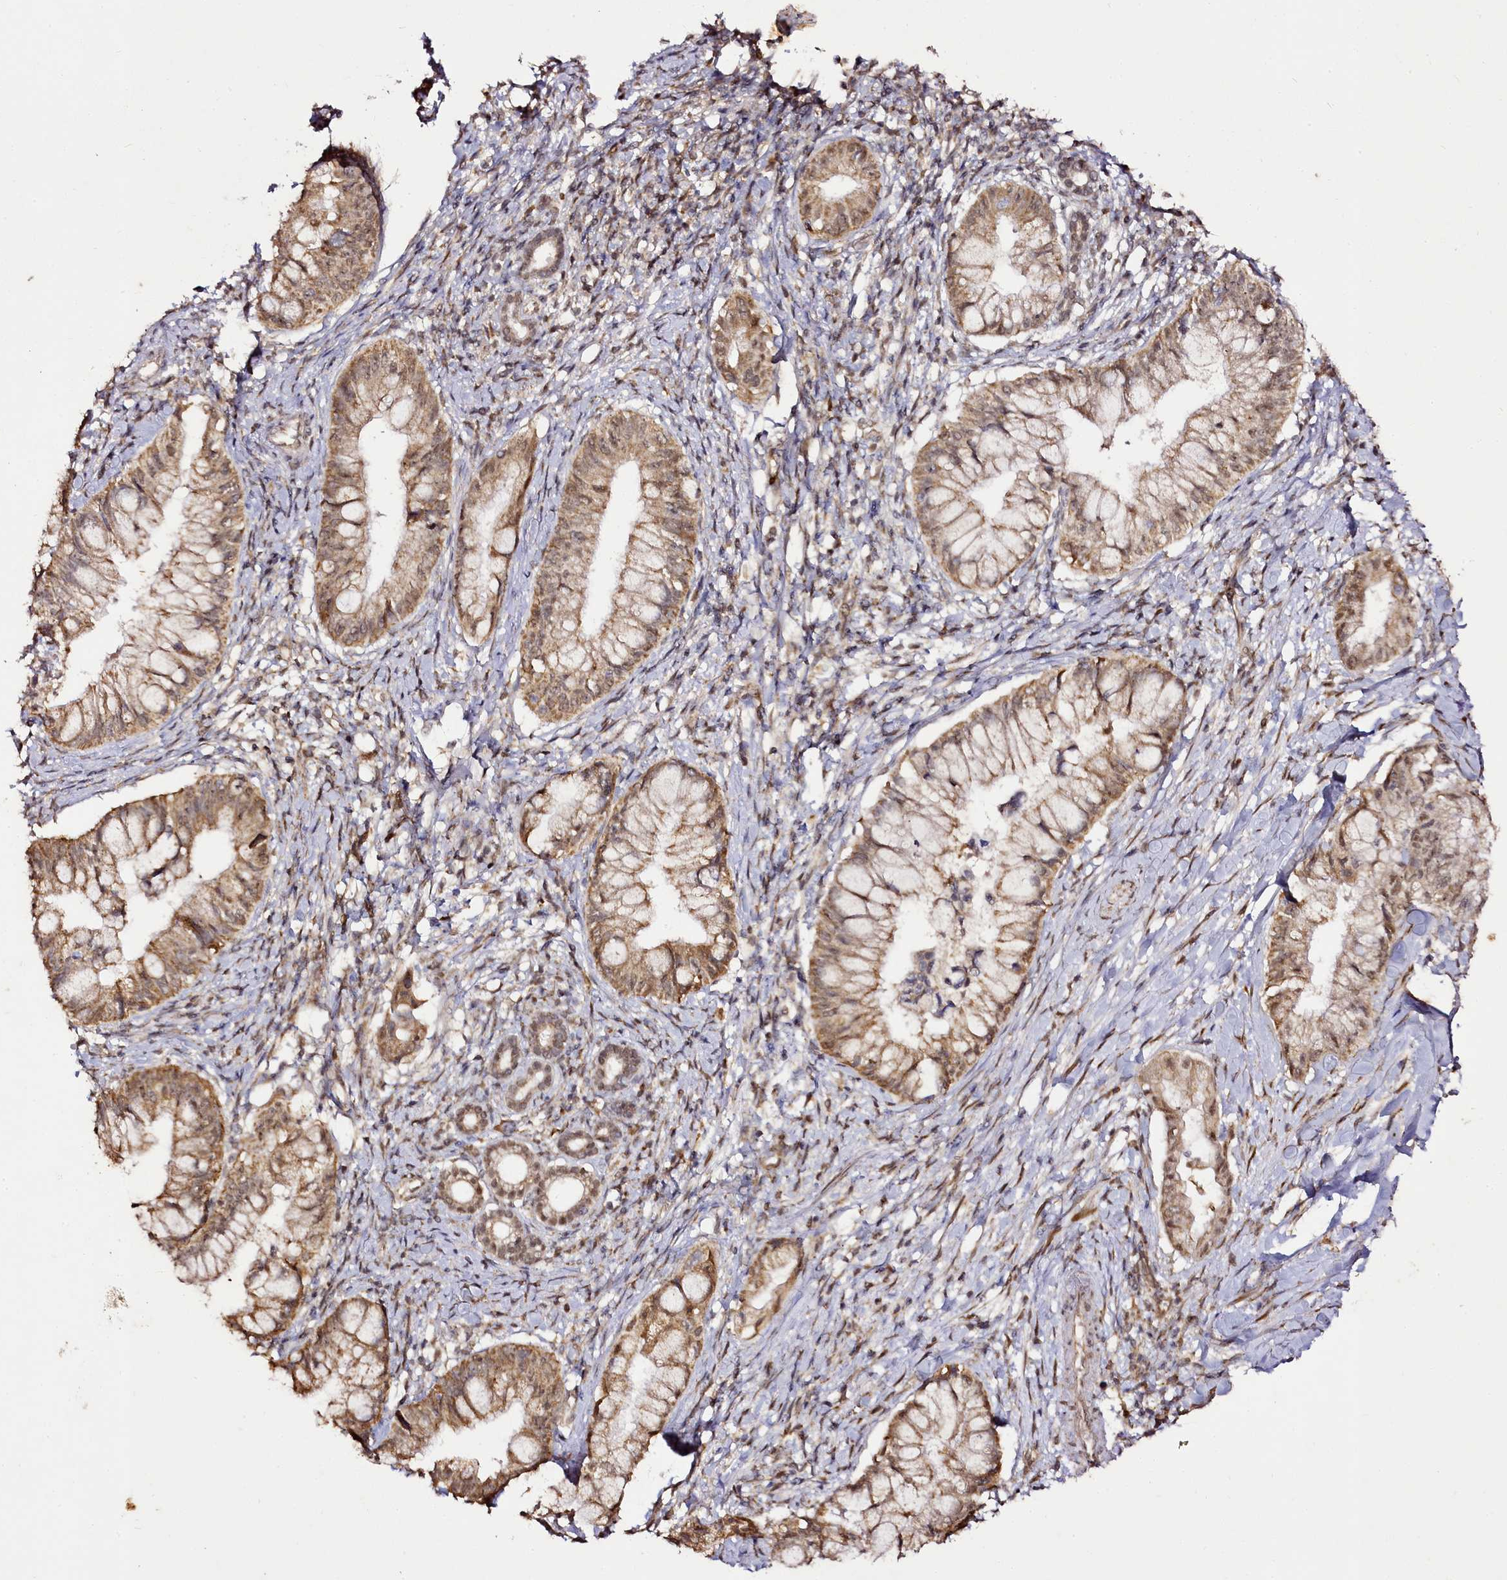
{"staining": {"intensity": "moderate", "quantity": ">75%", "location": "cytoplasmic/membranous,nuclear"}, "tissue": "pancreatic cancer", "cell_type": "Tumor cells", "image_type": "cancer", "snomed": [{"axis": "morphology", "description": "Adenocarcinoma, NOS"}, {"axis": "topography", "description": "Pancreas"}], "caption": "Adenocarcinoma (pancreatic) stained with a brown dye demonstrates moderate cytoplasmic/membranous and nuclear positive staining in about >75% of tumor cells.", "gene": "EDIL3", "patient": {"sex": "male", "age": 48}}